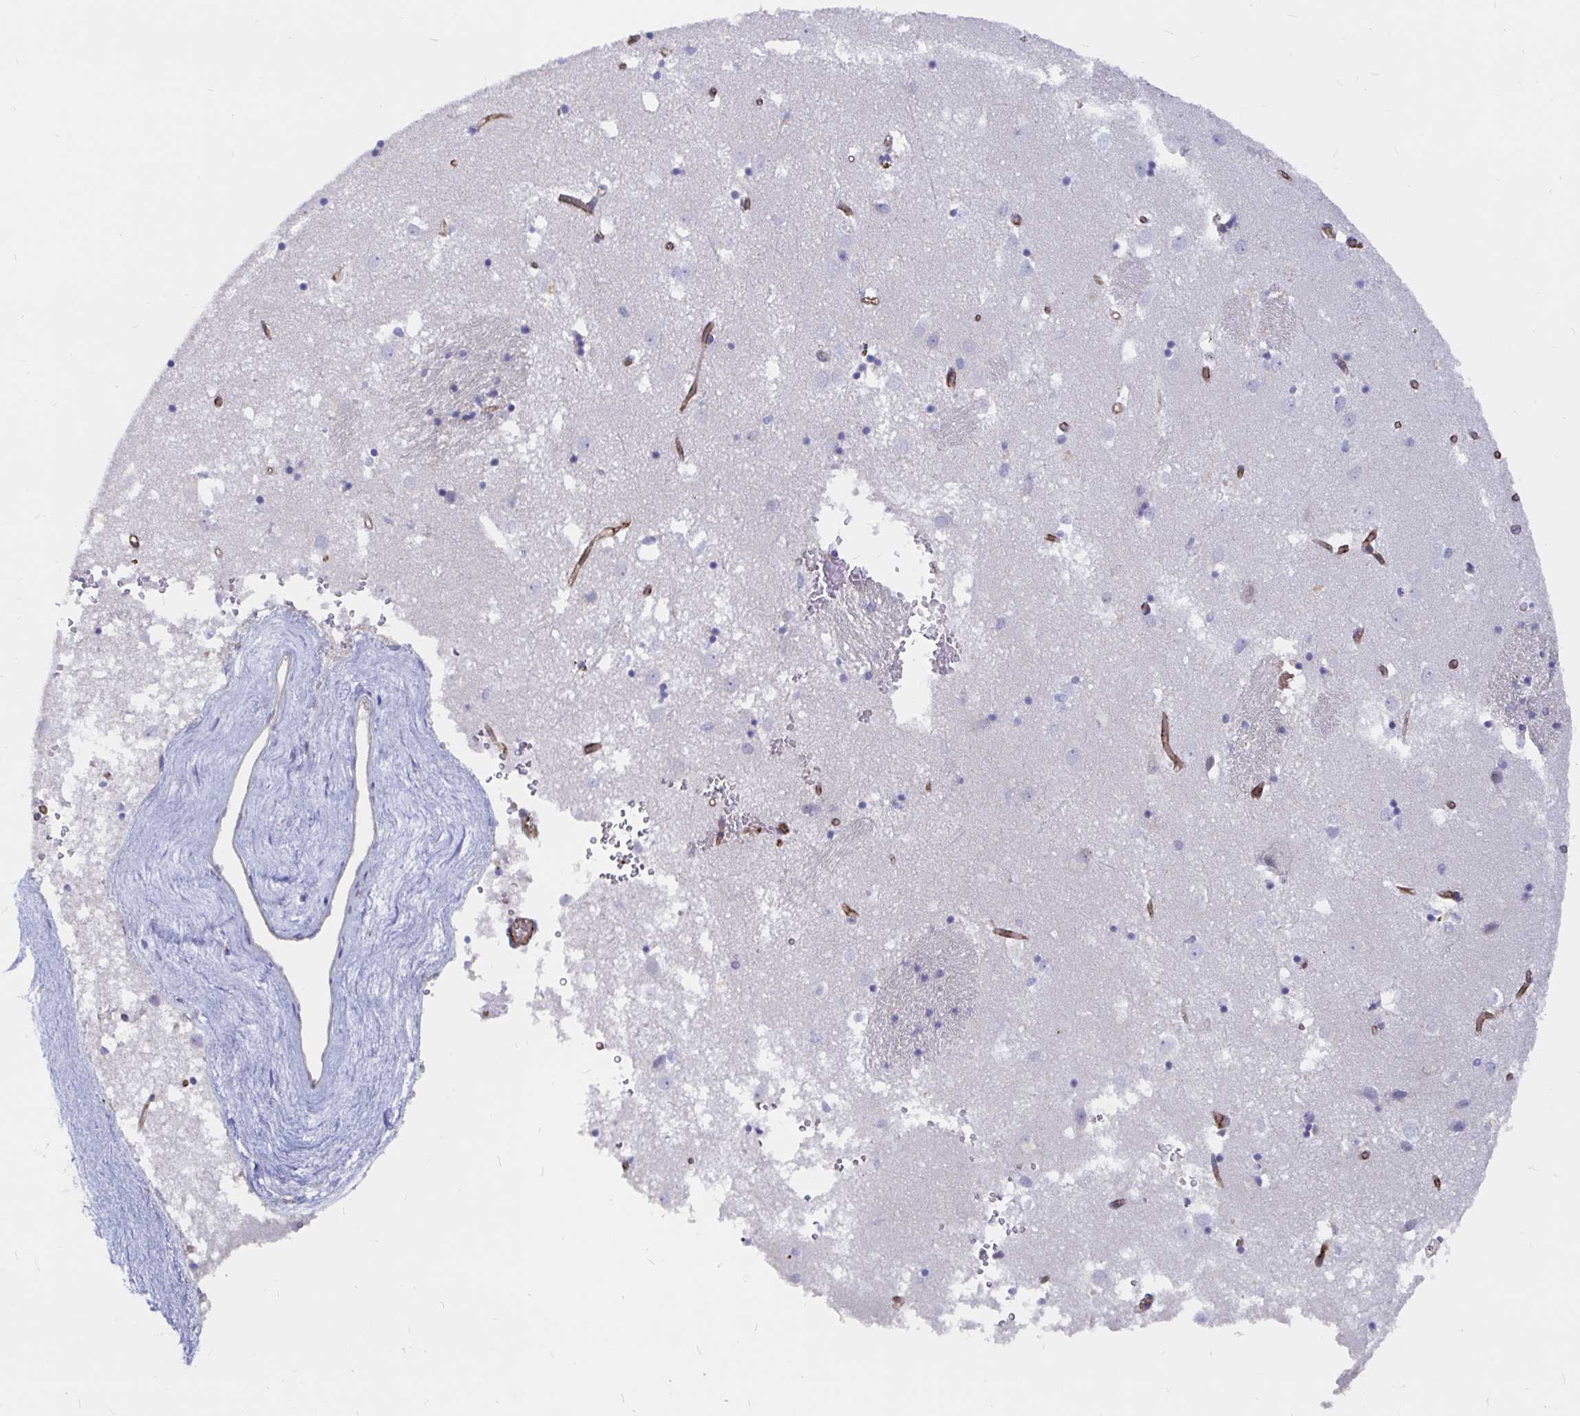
{"staining": {"intensity": "negative", "quantity": "none", "location": "none"}, "tissue": "caudate", "cell_type": "Glial cells", "image_type": "normal", "snomed": [{"axis": "morphology", "description": "Normal tissue, NOS"}, {"axis": "topography", "description": "Lateral ventricle wall"}], "caption": "Caudate stained for a protein using immunohistochemistry displays no staining glial cells.", "gene": "KCTD19", "patient": {"sex": "male", "age": 70}}